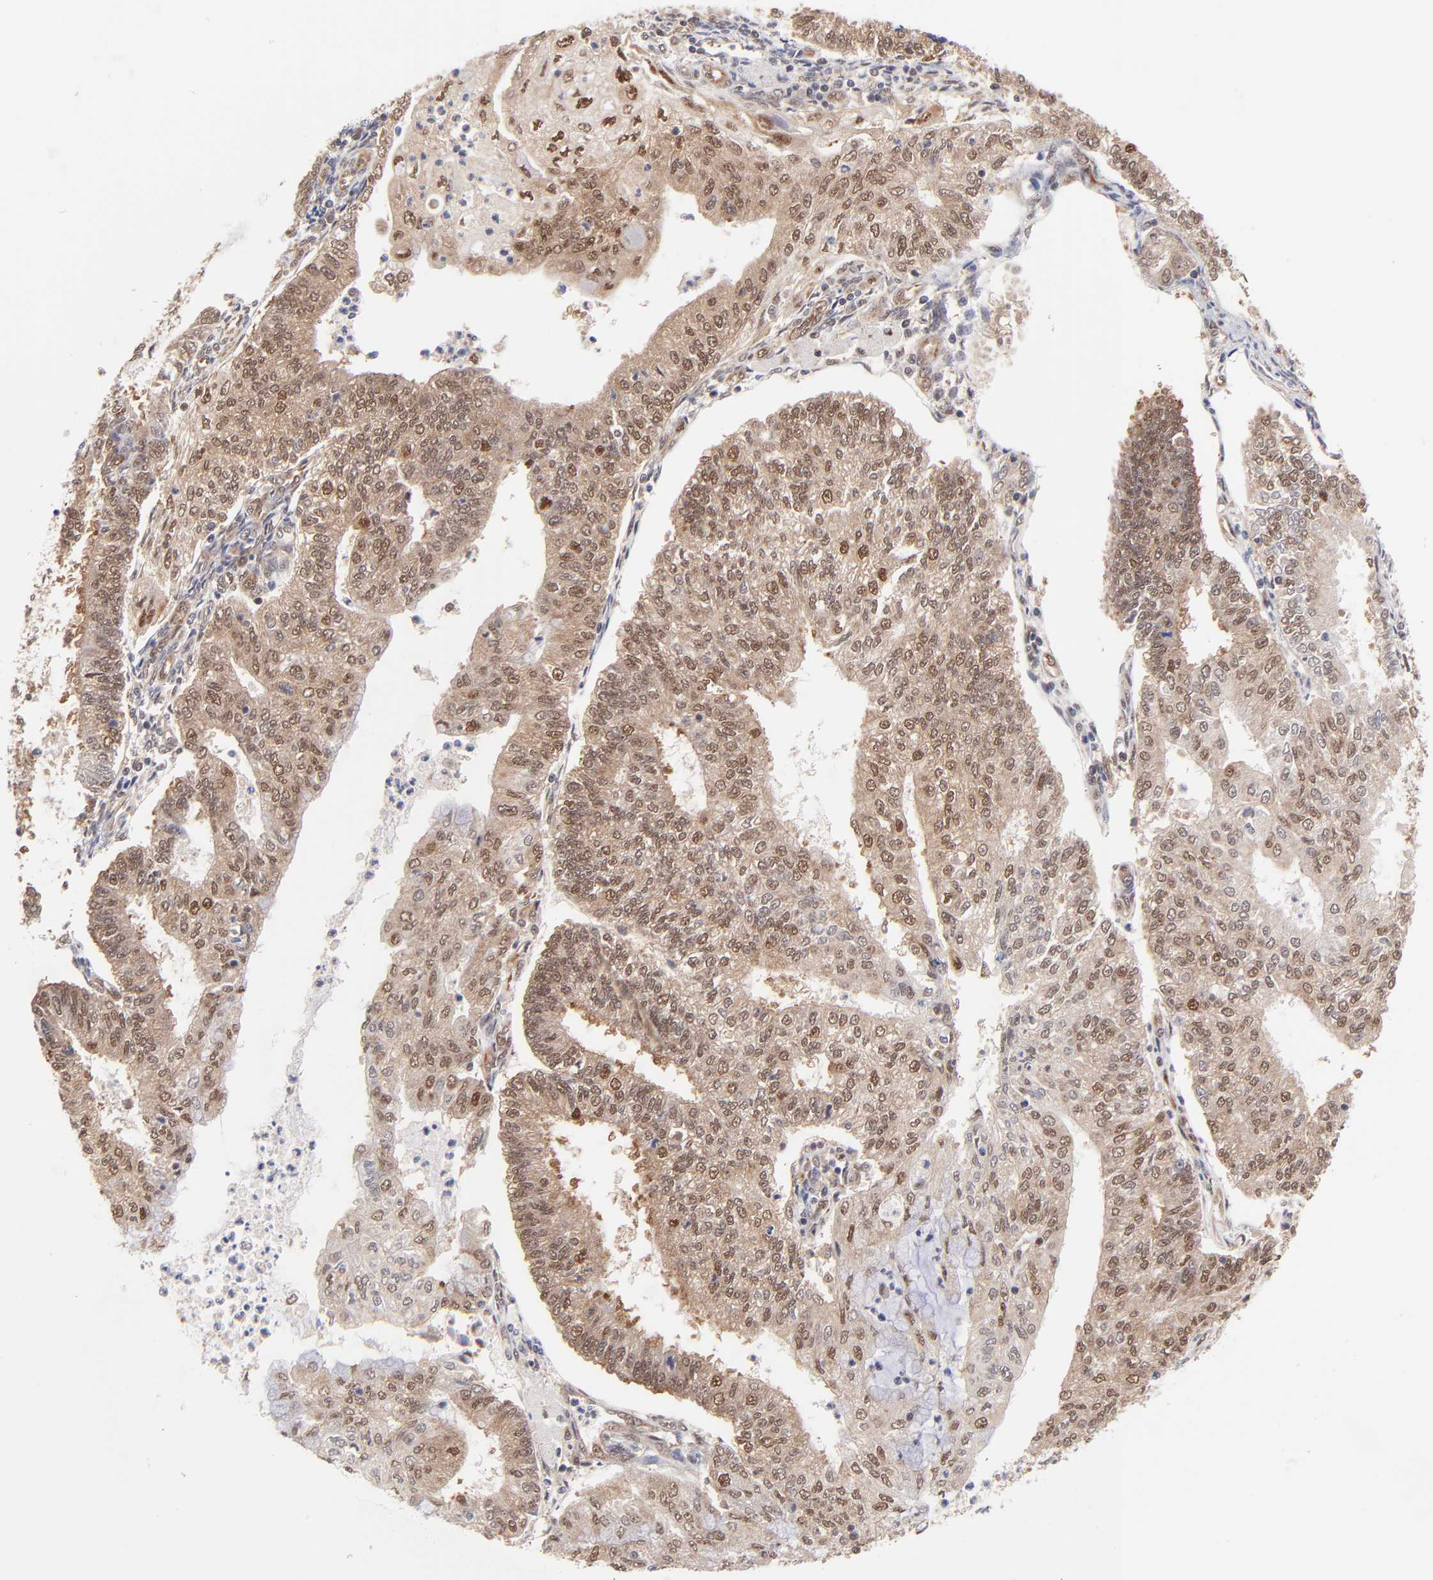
{"staining": {"intensity": "moderate", "quantity": "25%-75%", "location": "cytoplasmic/membranous,nuclear"}, "tissue": "endometrial cancer", "cell_type": "Tumor cells", "image_type": "cancer", "snomed": [{"axis": "morphology", "description": "Adenocarcinoma, NOS"}, {"axis": "topography", "description": "Endometrium"}], "caption": "Immunohistochemical staining of human endometrial cancer shows medium levels of moderate cytoplasmic/membranous and nuclear staining in approximately 25%-75% of tumor cells.", "gene": "PSMC4", "patient": {"sex": "female", "age": 59}}